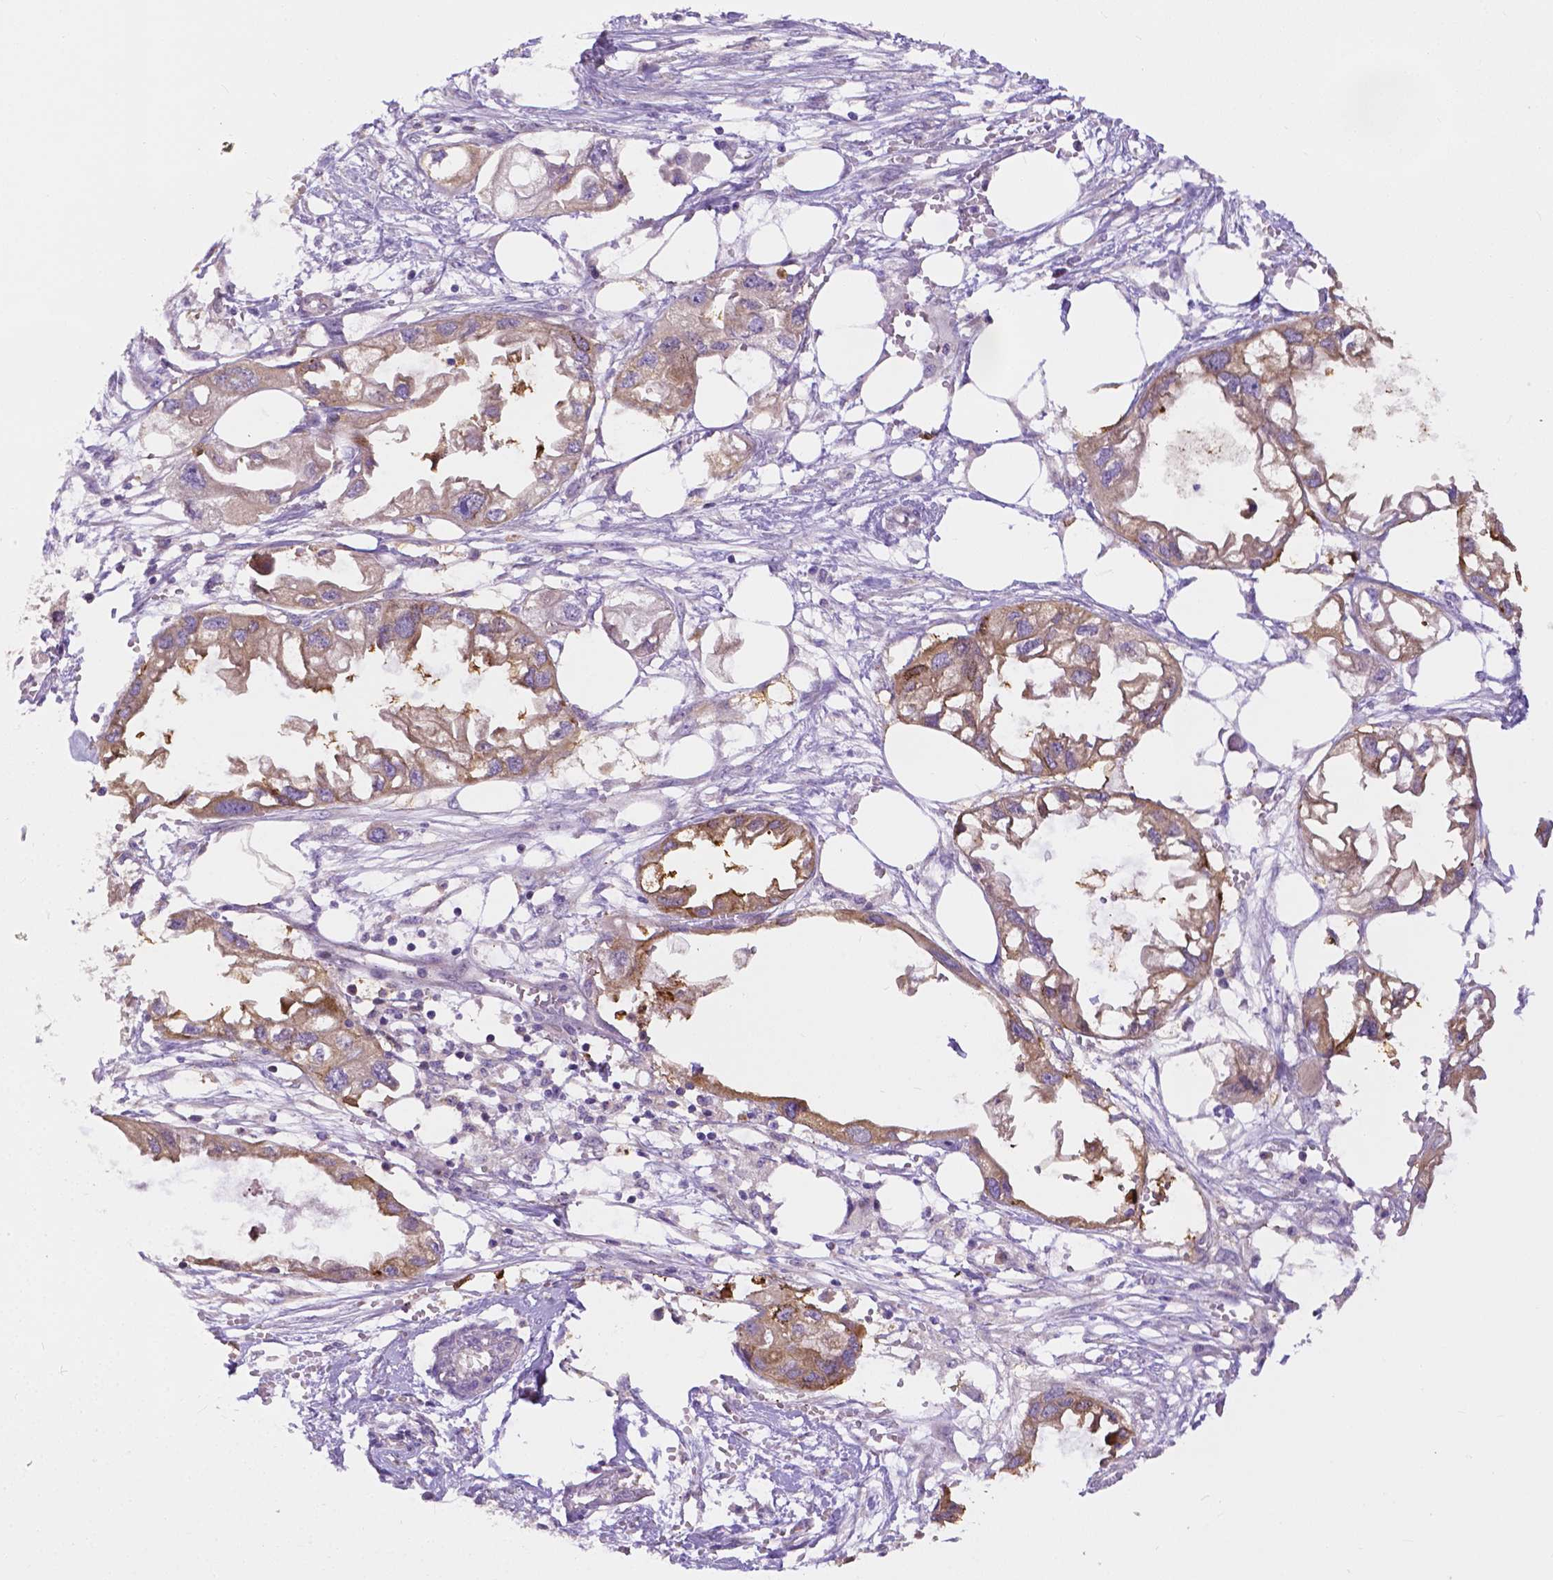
{"staining": {"intensity": "weak", "quantity": "<25%", "location": "cytoplasmic/membranous"}, "tissue": "endometrial cancer", "cell_type": "Tumor cells", "image_type": "cancer", "snomed": [{"axis": "morphology", "description": "Adenocarcinoma, NOS"}, {"axis": "morphology", "description": "Adenocarcinoma, metastatic, NOS"}, {"axis": "topography", "description": "Adipose tissue"}, {"axis": "topography", "description": "Endometrium"}], "caption": "This is a micrograph of immunohistochemistry (IHC) staining of endometrial cancer (metastatic adenocarcinoma), which shows no positivity in tumor cells.", "gene": "ZNRD2", "patient": {"sex": "female", "age": 67}}